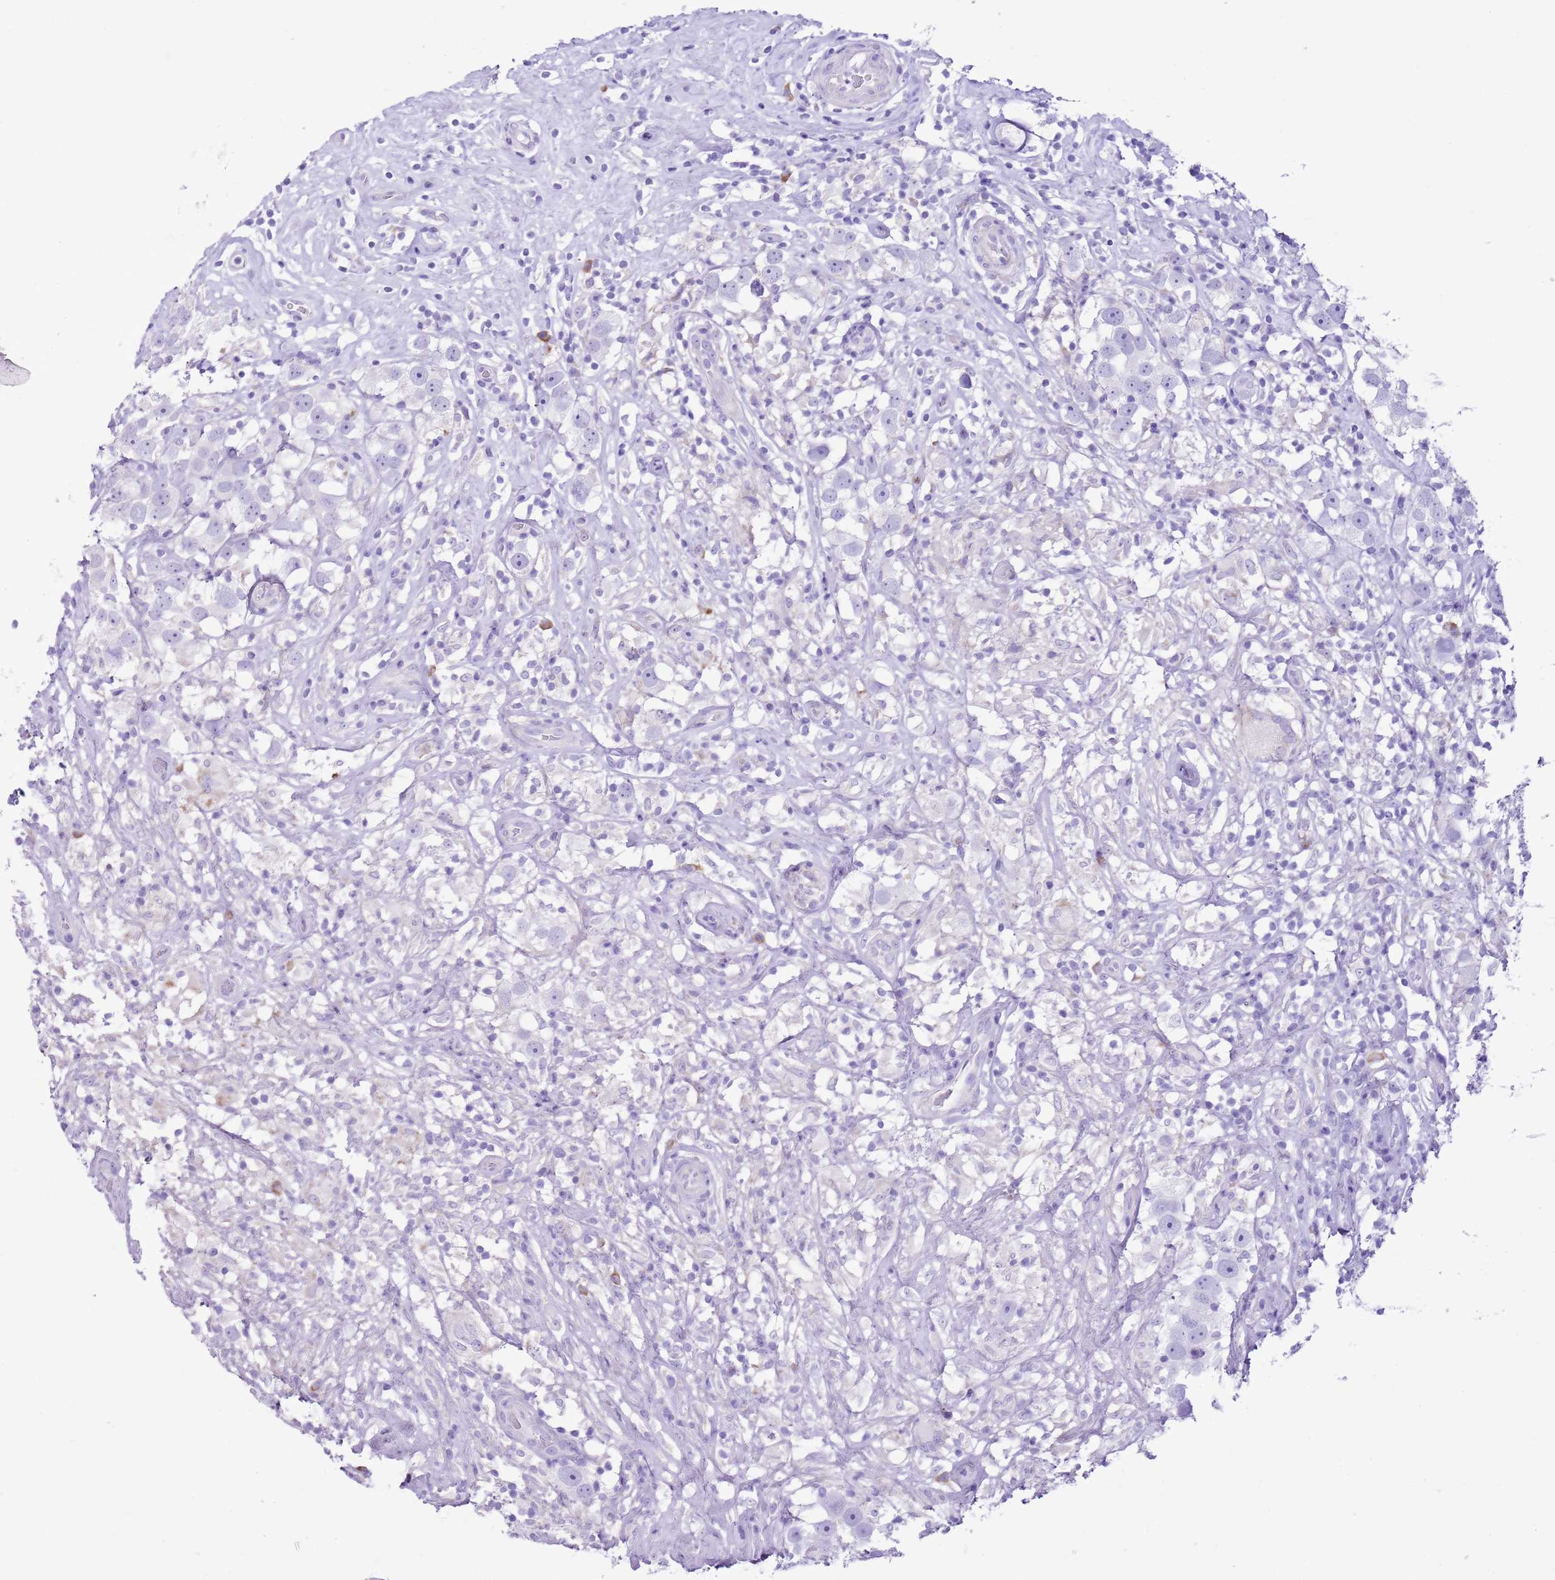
{"staining": {"intensity": "negative", "quantity": "none", "location": "none"}, "tissue": "testis cancer", "cell_type": "Tumor cells", "image_type": "cancer", "snomed": [{"axis": "morphology", "description": "Seminoma, NOS"}, {"axis": "topography", "description": "Testis"}], "caption": "Tumor cells are negative for protein expression in human testis cancer.", "gene": "AAR2", "patient": {"sex": "male", "age": 49}}